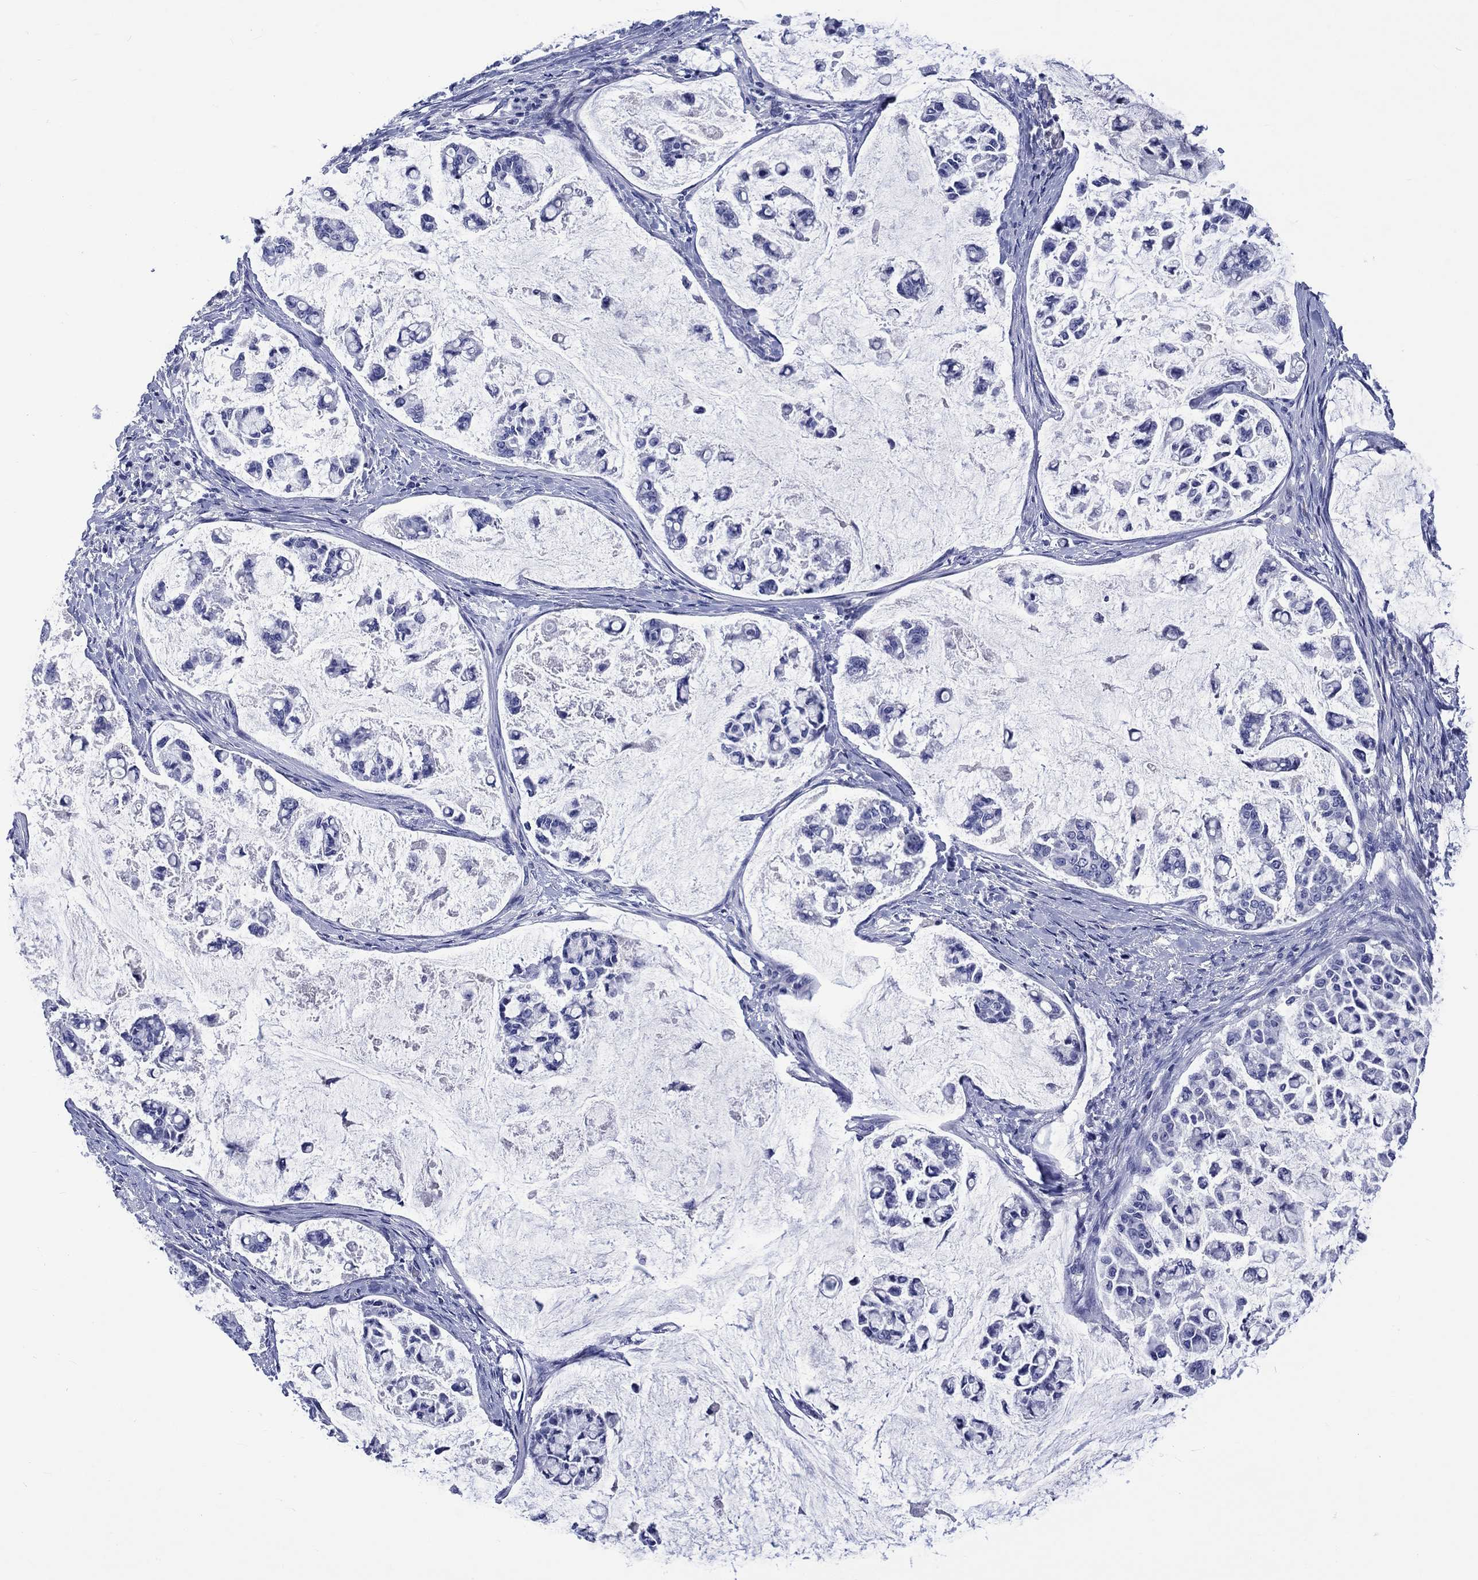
{"staining": {"intensity": "negative", "quantity": "none", "location": "none"}, "tissue": "stomach cancer", "cell_type": "Tumor cells", "image_type": "cancer", "snomed": [{"axis": "morphology", "description": "Adenocarcinoma, NOS"}, {"axis": "topography", "description": "Stomach"}], "caption": "Immunohistochemistry (IHC) image of neoplastic tissue: human adenocarcinoma (stomach) stained with DAB (3,3'-diaminobenzidine) reveals no significant protein positivity in tumor cells.", "gene": "CACNG3", "patient": {"sex": "male", "age": 82}}